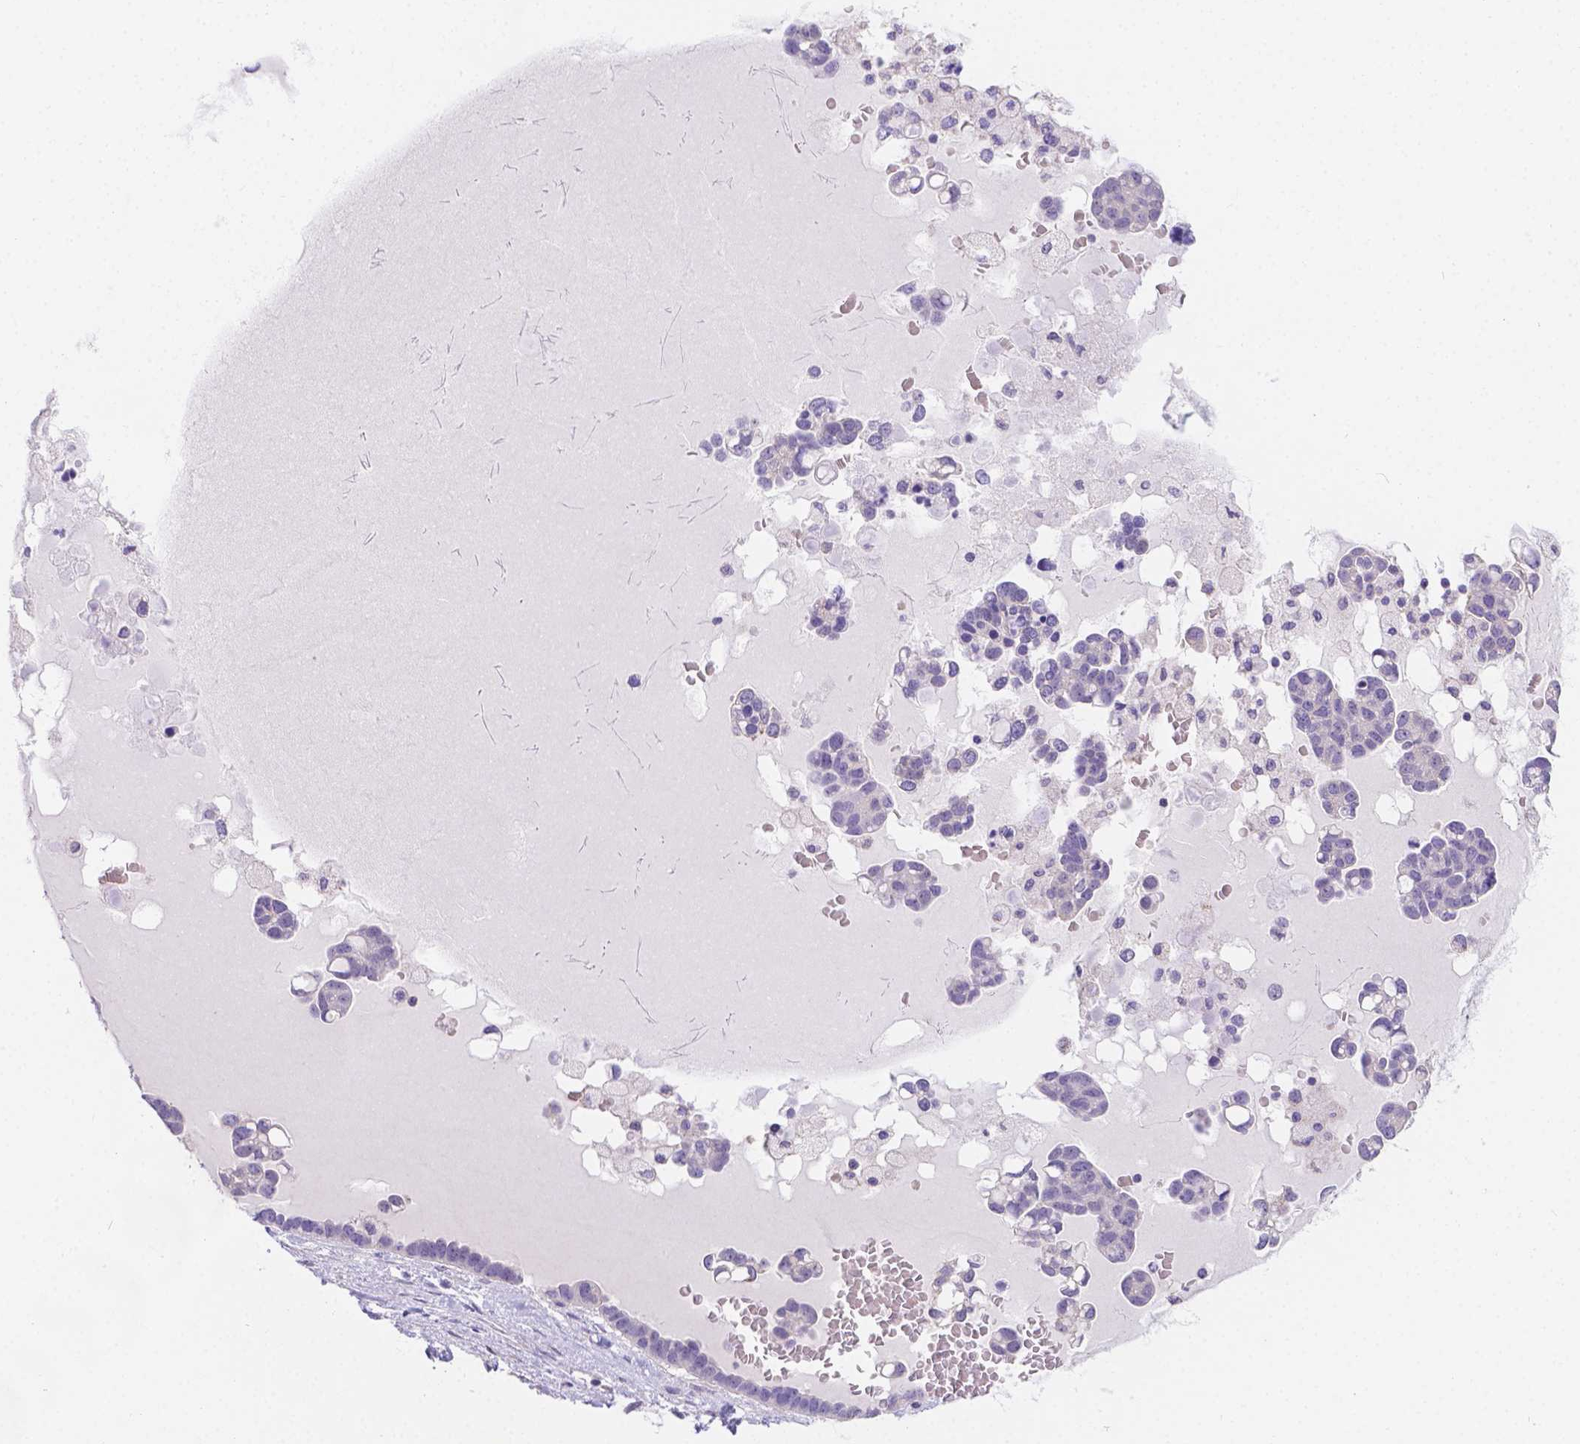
{"staining": {"intensity": "negative", "quantity": "none", "location": "none"}, "tissue": "ovarian cancer", "cell_type": "Tumor cells", "image_type": "cancer", "snomed": [{"axis": "morphology", "description": "Cystadenocarcinoma, serous, NOS"}, {"axis": "topography", "description": "Ovary"}], "caption": "Image shows no protein staining in tumor cells of ovarian cancer tissue.", "gene": "CD96", "patient": {"sex": "female", "age": 54}}